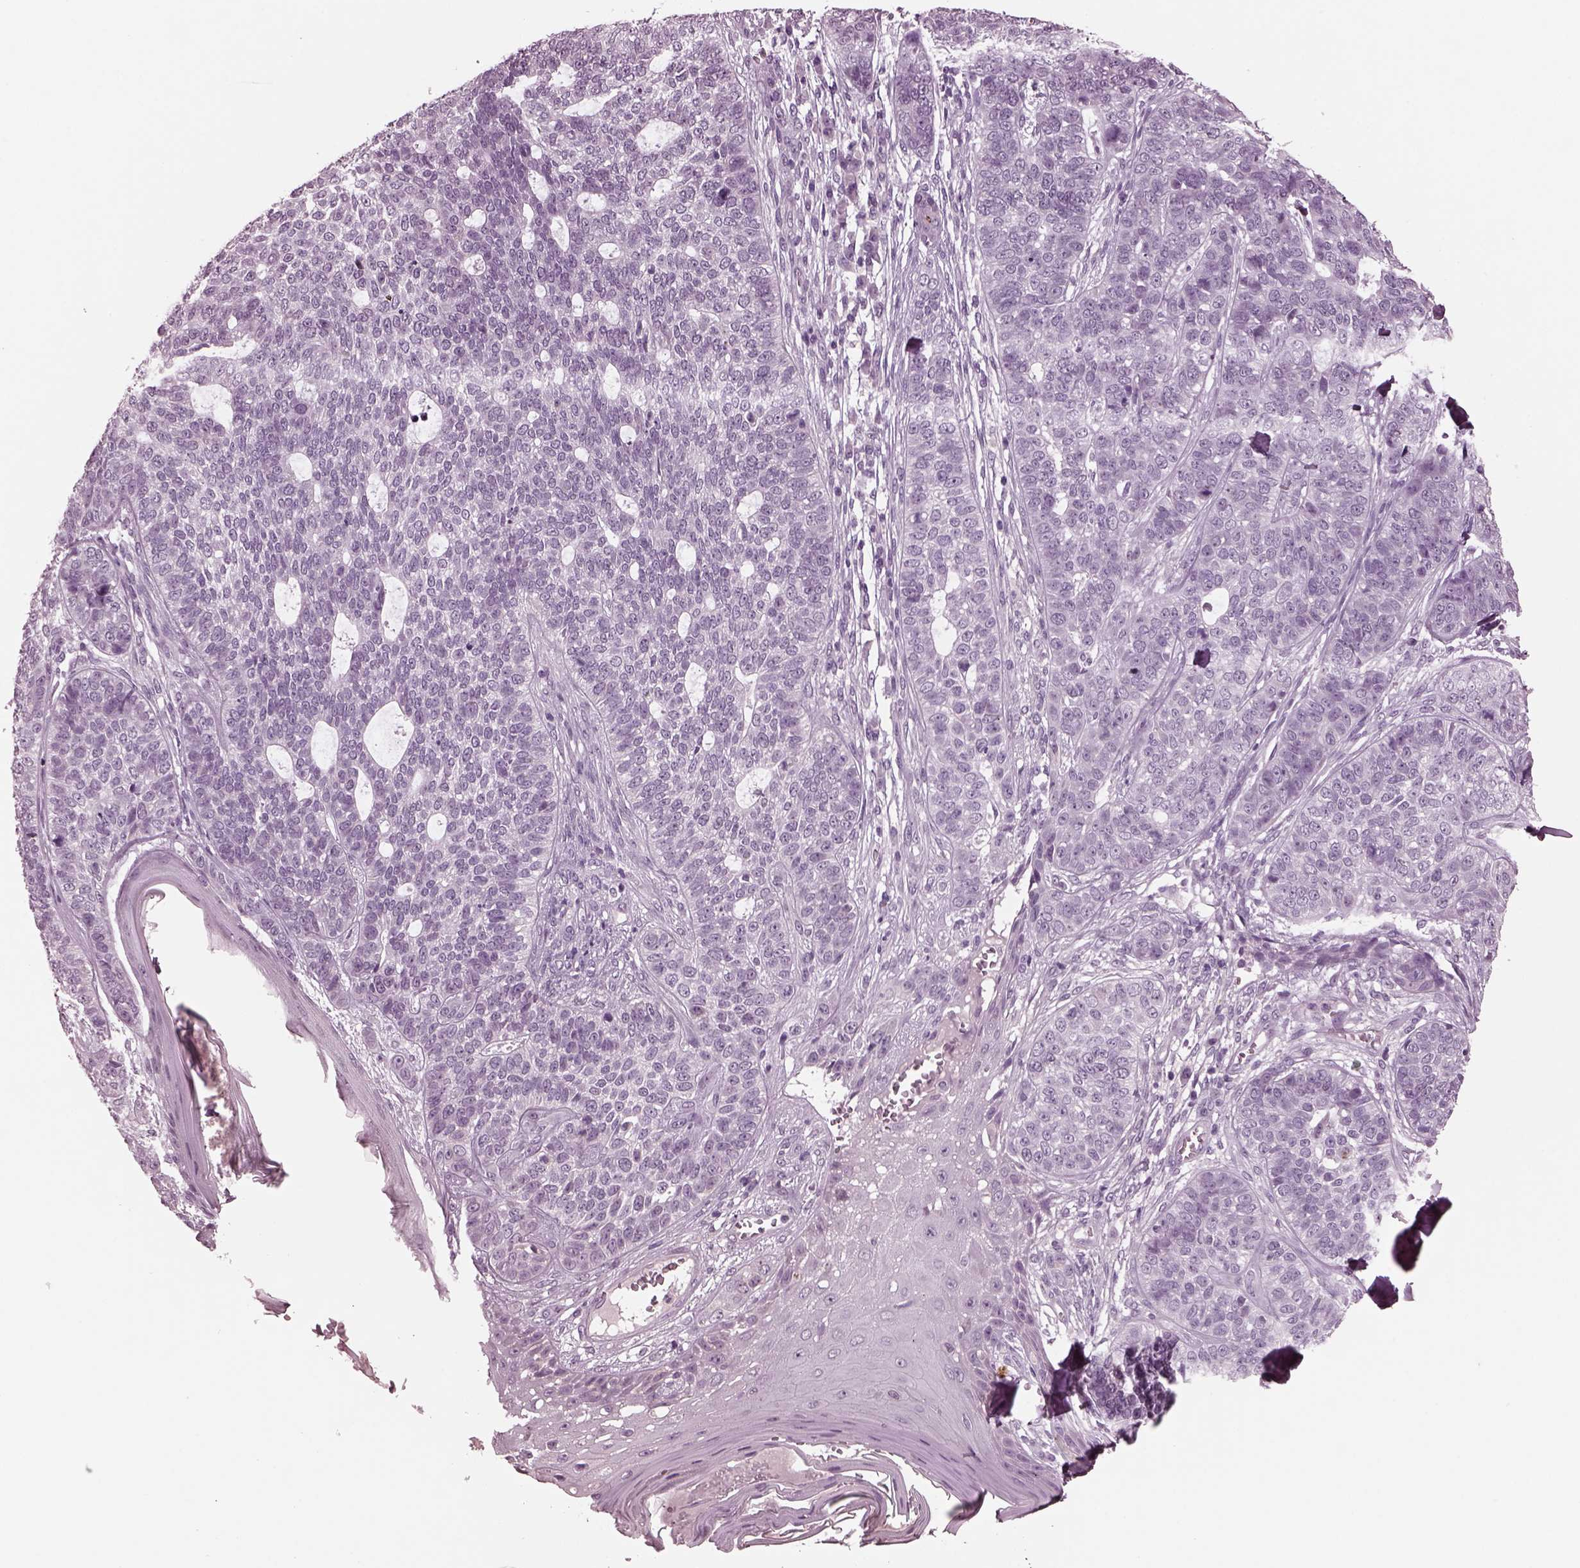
{"staining": {"intensity": "negative", "quantity": "none", "location": "none"}, "tissue": "skin cancer", "cell_type": "Tumor cells", "image_type": "cancer", "snomed": [{"axis": "morphology", "description": "Basal cell carcinoma"}, {"axis": "topography", "description": "Skin"}], "caption": "The image reveals no significant staining in tumor cells of skin cancer (basal cell carcinoma).", "gene": "MIB2", "patient": {"sex": "female", "age": 69}}